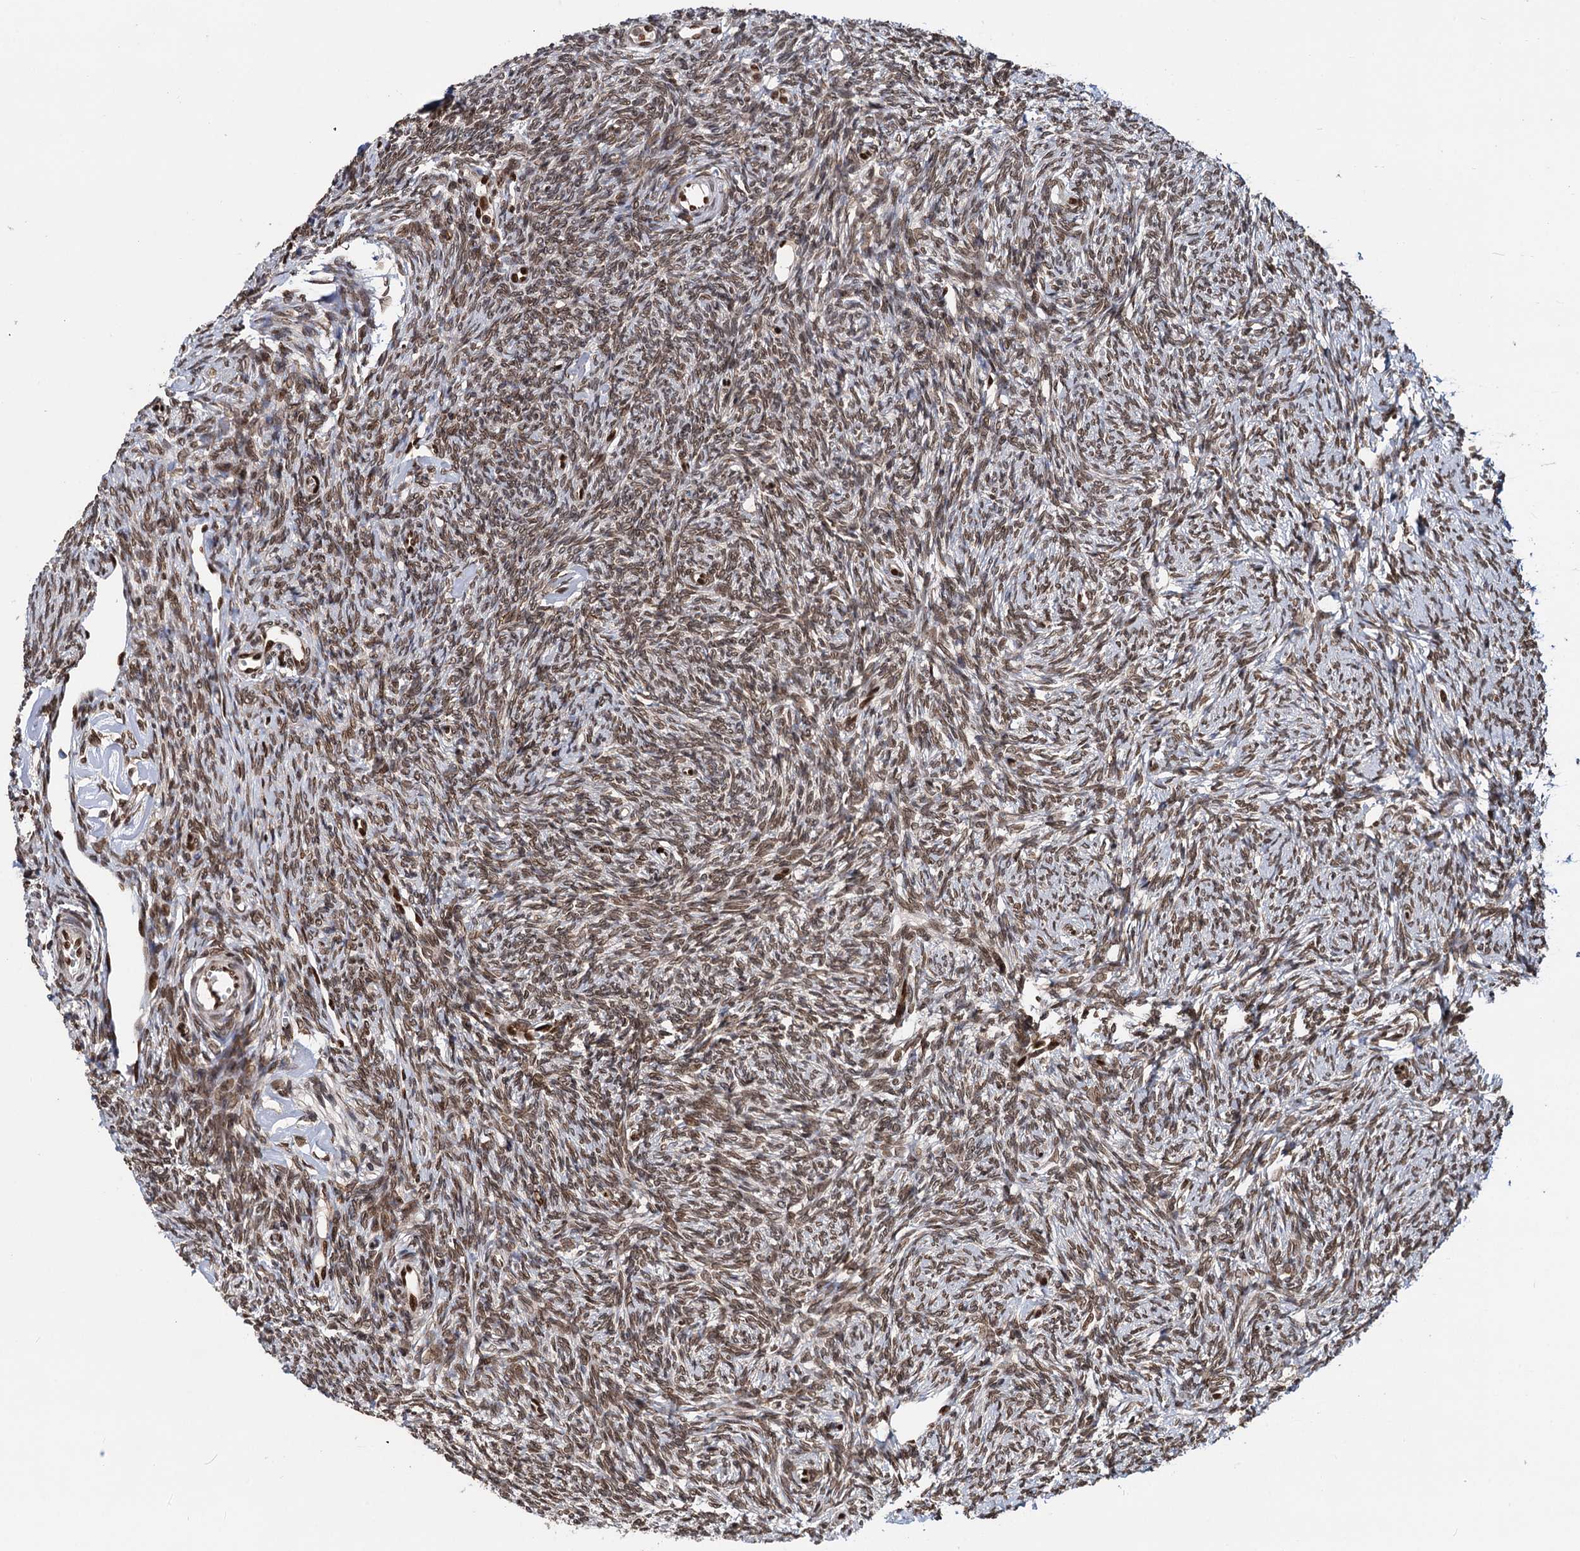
{"staining": {"intensity": "weak", "quantity": ">75%", "location": "nuclear"}, "tissue": "ovary", "cell_type": "Ovarian stroma cells", "image_type": "normal", "snomed": [{"axis": "morphology", "description": "Normal tissue, NOS"}, {"axis": "morphology", "description": "Cyst, NOS"}, {"axis": "topography", "description": "Ovary"}], "caption": "Ovarian stroma cells exhibit low levels of weak nuclear staining in about >75% of cells in normal ovary. (IHC, brightfield microscopy, high magnification).", "gene": "MESD", "patient": {"sex": "female", "age": 33}}